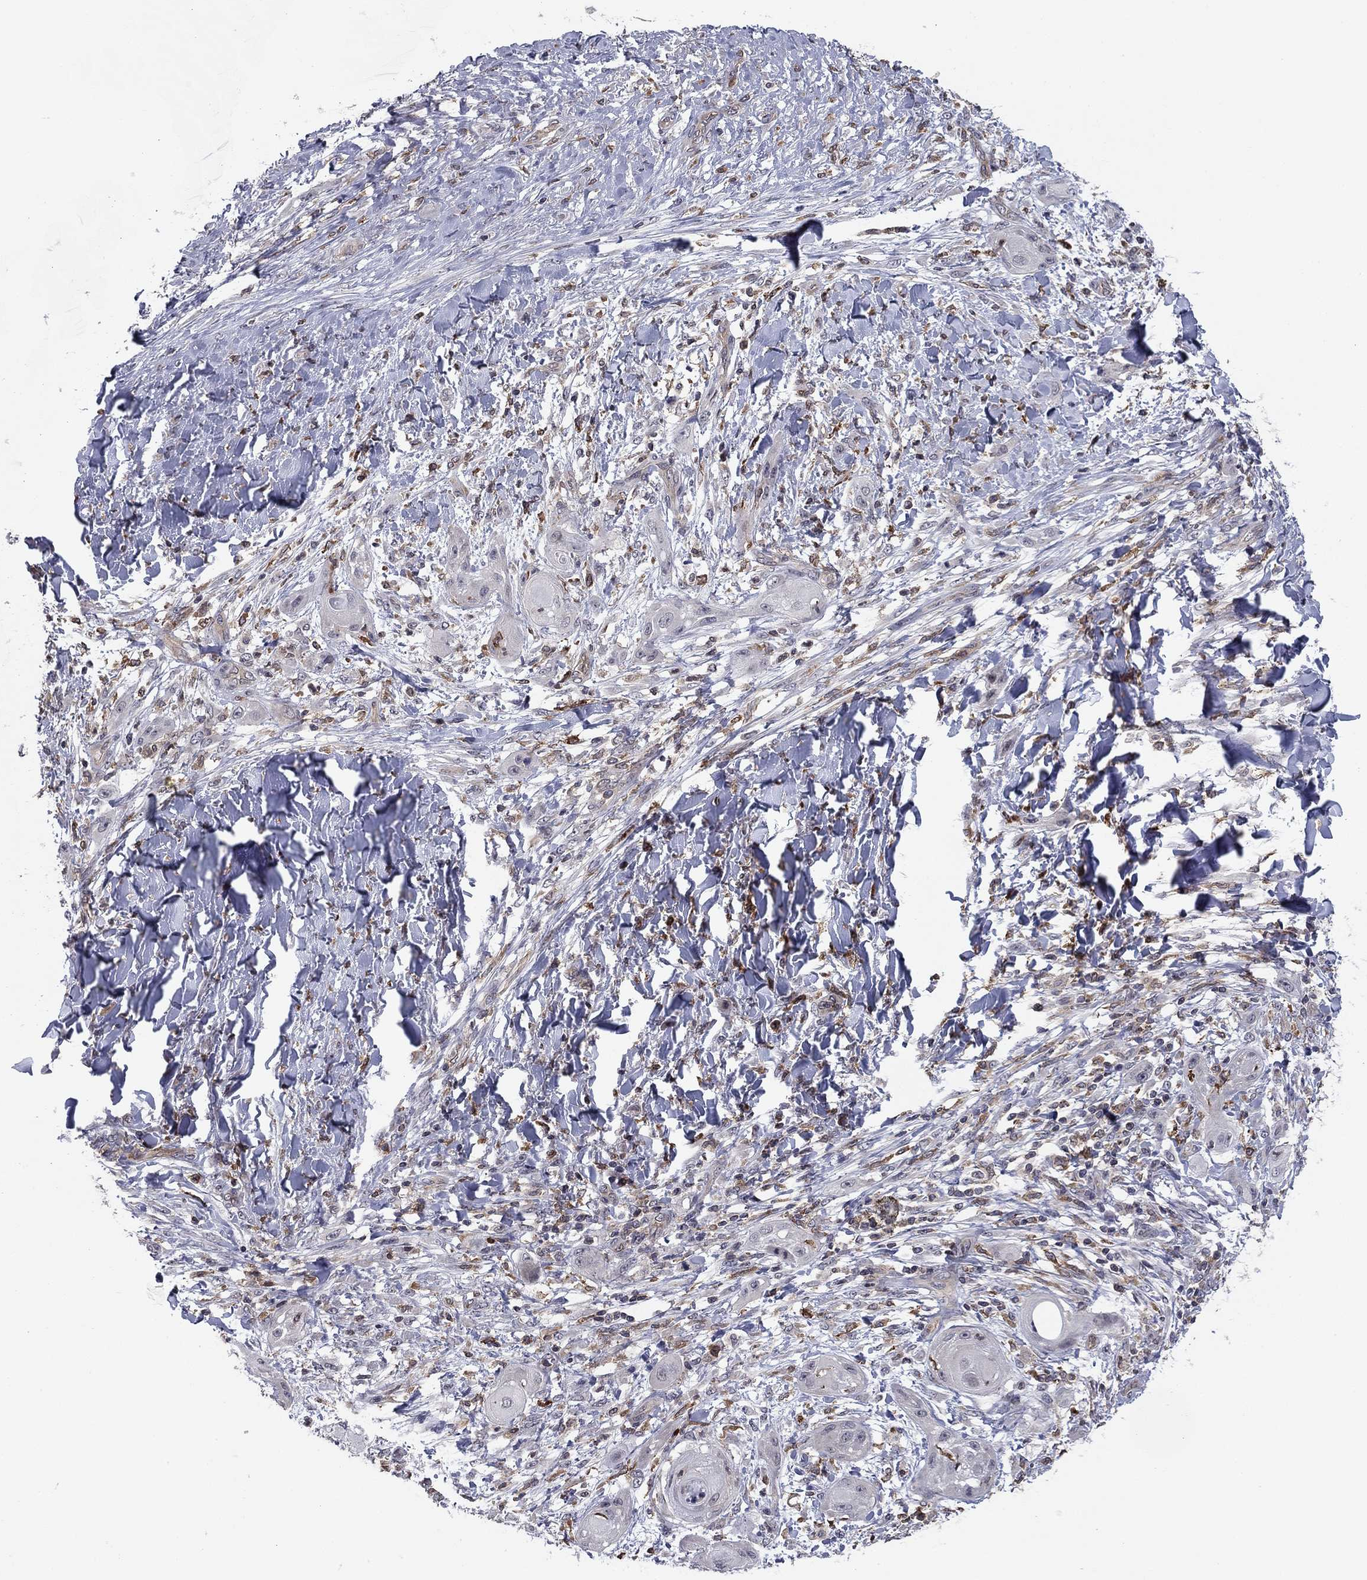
{"staining": {"intensity": "negative", "quantity": "none", "location": "none"}, "tissue": "skin cancer", "cell_type": "Tumor cells", "image_type": "cancer", "snomed": [{"axis": "morphology", "description": "Squamous cell carcinoma, NOS"}, {"axis": "topography", "description": "Skin"}], "caption": "This is an immunohistochemistry (IHC) histopathology image of skin cancer (squamous cell carcinoma). There is no staining in tumor cells.", "gene": "PLCB2", "patient": {"sex": "male", "age": 62}}